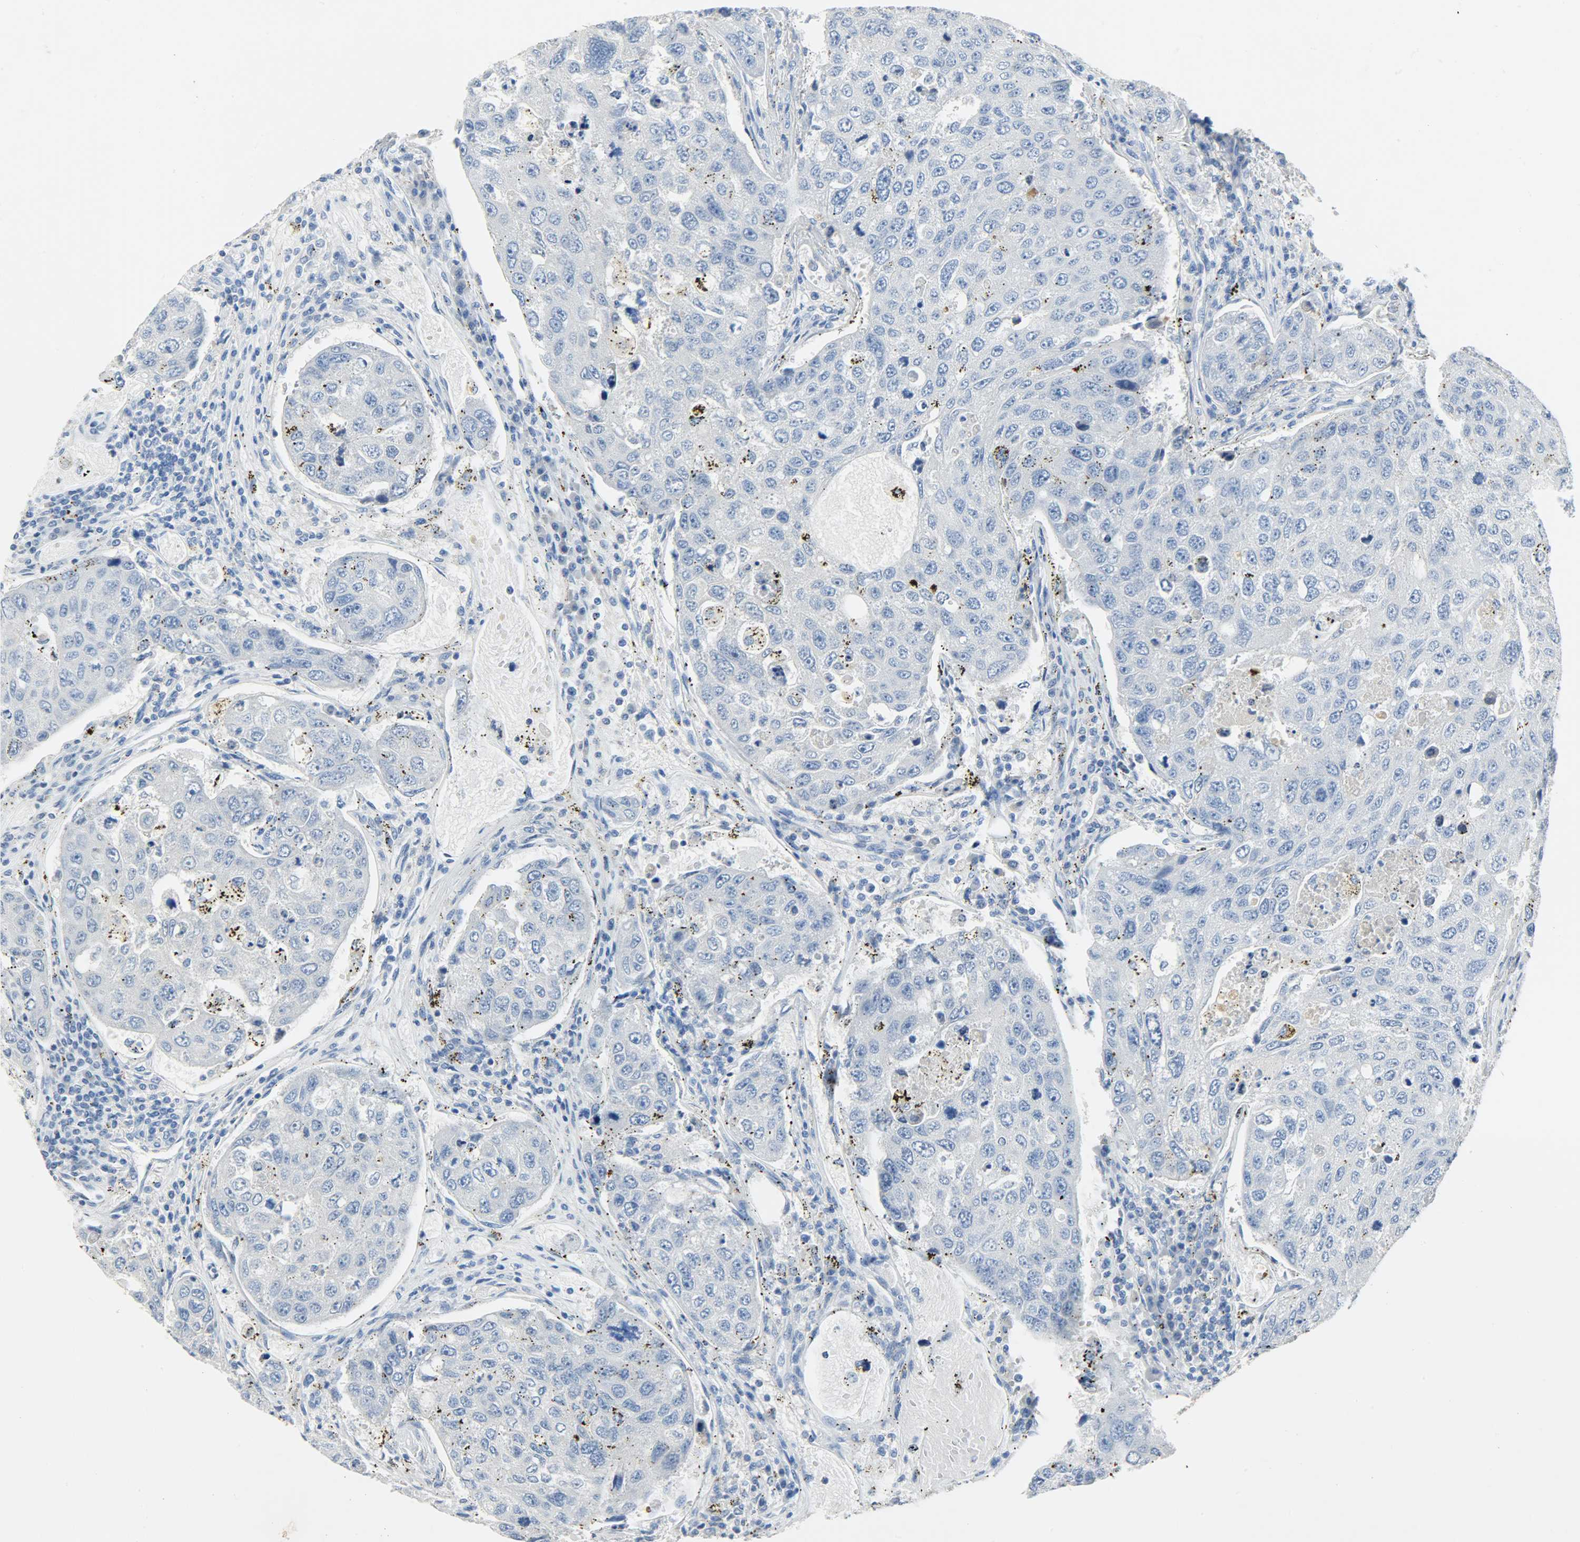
{"staining": {"intensity": "negative", "quantity": "none", "location": "none"}, "tissue": "urothelial cancer", "cell_type": "Tumor cells", "image_type": "cancer", "snomed": [{"axis": "morphology", "description": "Urothelial carcinoma, High grade"}, {"axis": "topography", "description": "Lymph node"}, {"axis": "topography", "description": "Urinary bladder"}], "caption": "Tumor cells show no significant protein expression in high-grade urothelial carcinoma.", "gene": "CRP", "patient": {"sex": "male", "age": 51}}